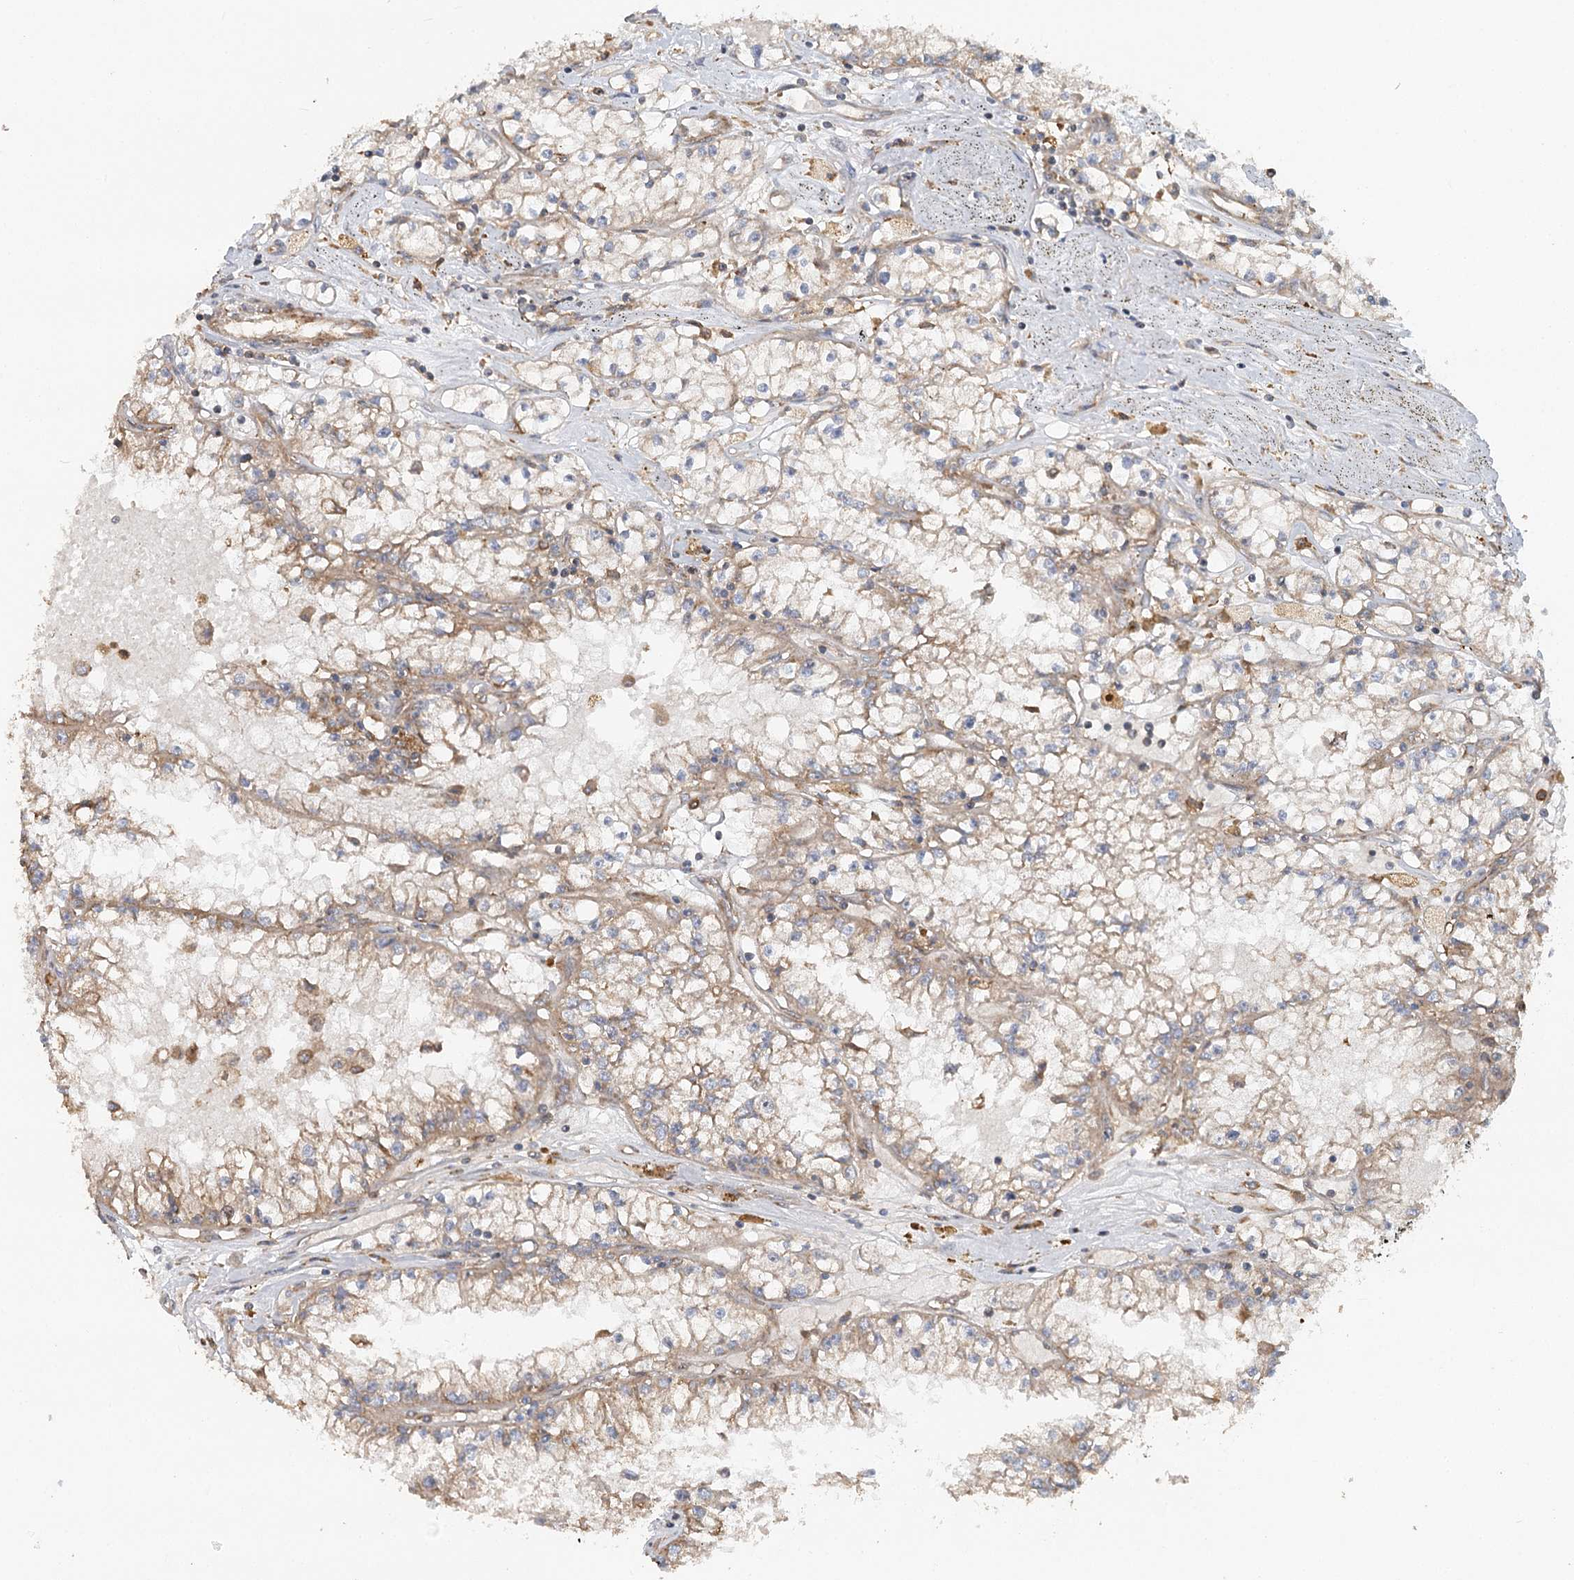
{"staining": {"intensity": "weak", "quantity": ">75%", "location": "cytoplasmic/membranous"}, "tissue": "renal cancer", "cell_type": "Tumor cells", "image_type": "cancer", "snomed": [{"axis": "morphology", "description": "Adenocarcinoma, NOS"}, {"axis": "topography", "description": "Kidney"}], "caption": "The image reveals immunohistochemical staining of adenocarcinoma (renal). There is weak cytoplasmic/membranous staining is seen in approximately >75% of tumor cells. The staining was performed using DAB (3,3'-diaminobenzidine) to visualize the protein expression in brown, while the nuclei were stained in blue with hematoxylin (Magnification: 20x).", "gene": "PAIP2", "patient": {"sex": "male", "age": 56}}